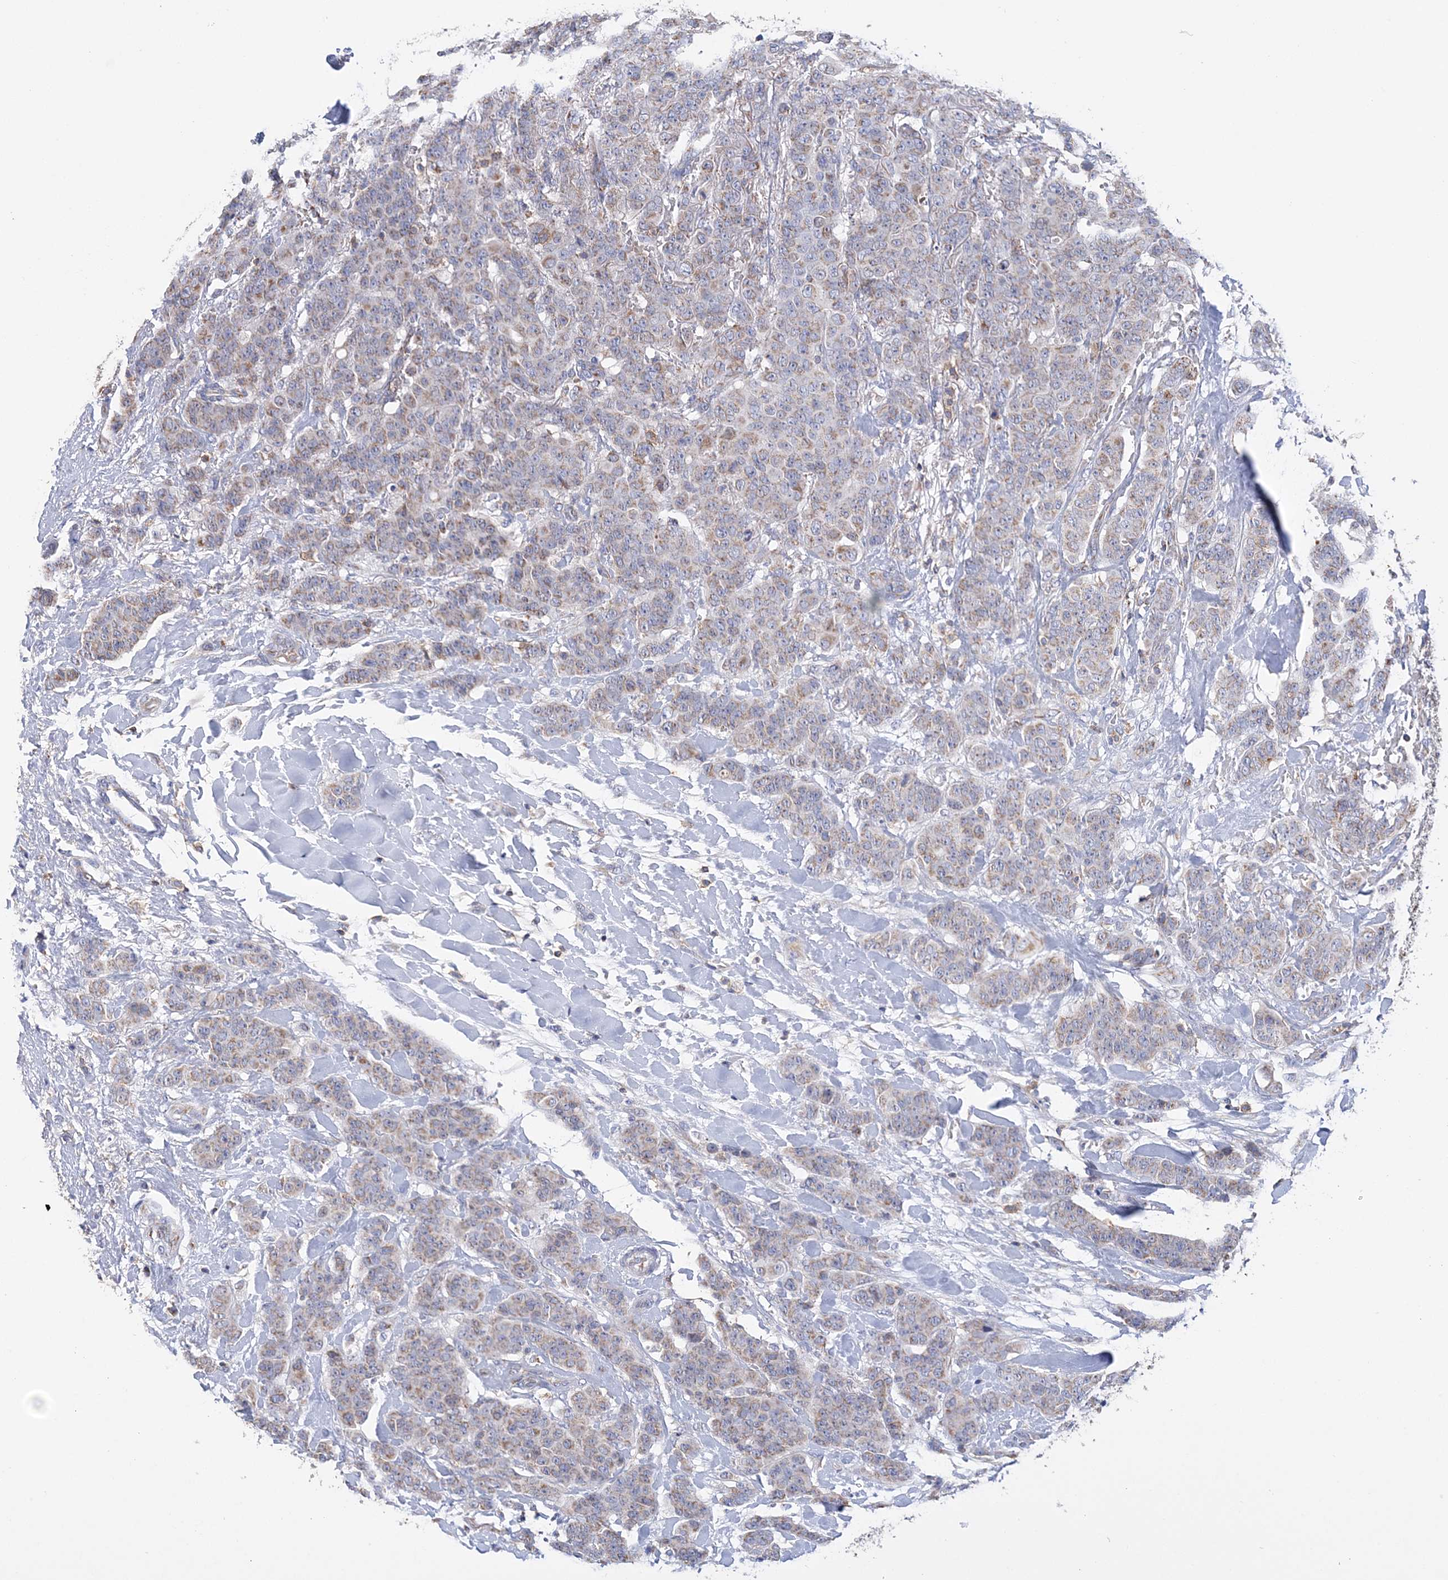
{"staining": {"intensity": "weak", "quantity": "25%-75%", "location": "cytoplasmic/membranous"}, "tissue": "breast cancer", "cell_type": "Tumor cells", "image_type": "cancer", "snomed": [{"axis": "morphology", "description": "Duct carcinoma"}, {"axis": "topography", "description": "Breast"}], "caption": "Immunohistochemistry histopathology image of neoplastic tissue: human breast cancer (intraductal carcinoma) stained using IHC exhibits low levels of weak protein expression localized specifically in the cytoplasmic/membranous of tumor cells, appearing as a cytoplasmic/membranous brown color.", "gene": "TTC32", "patient": {"sex": "female", "age": 40}}